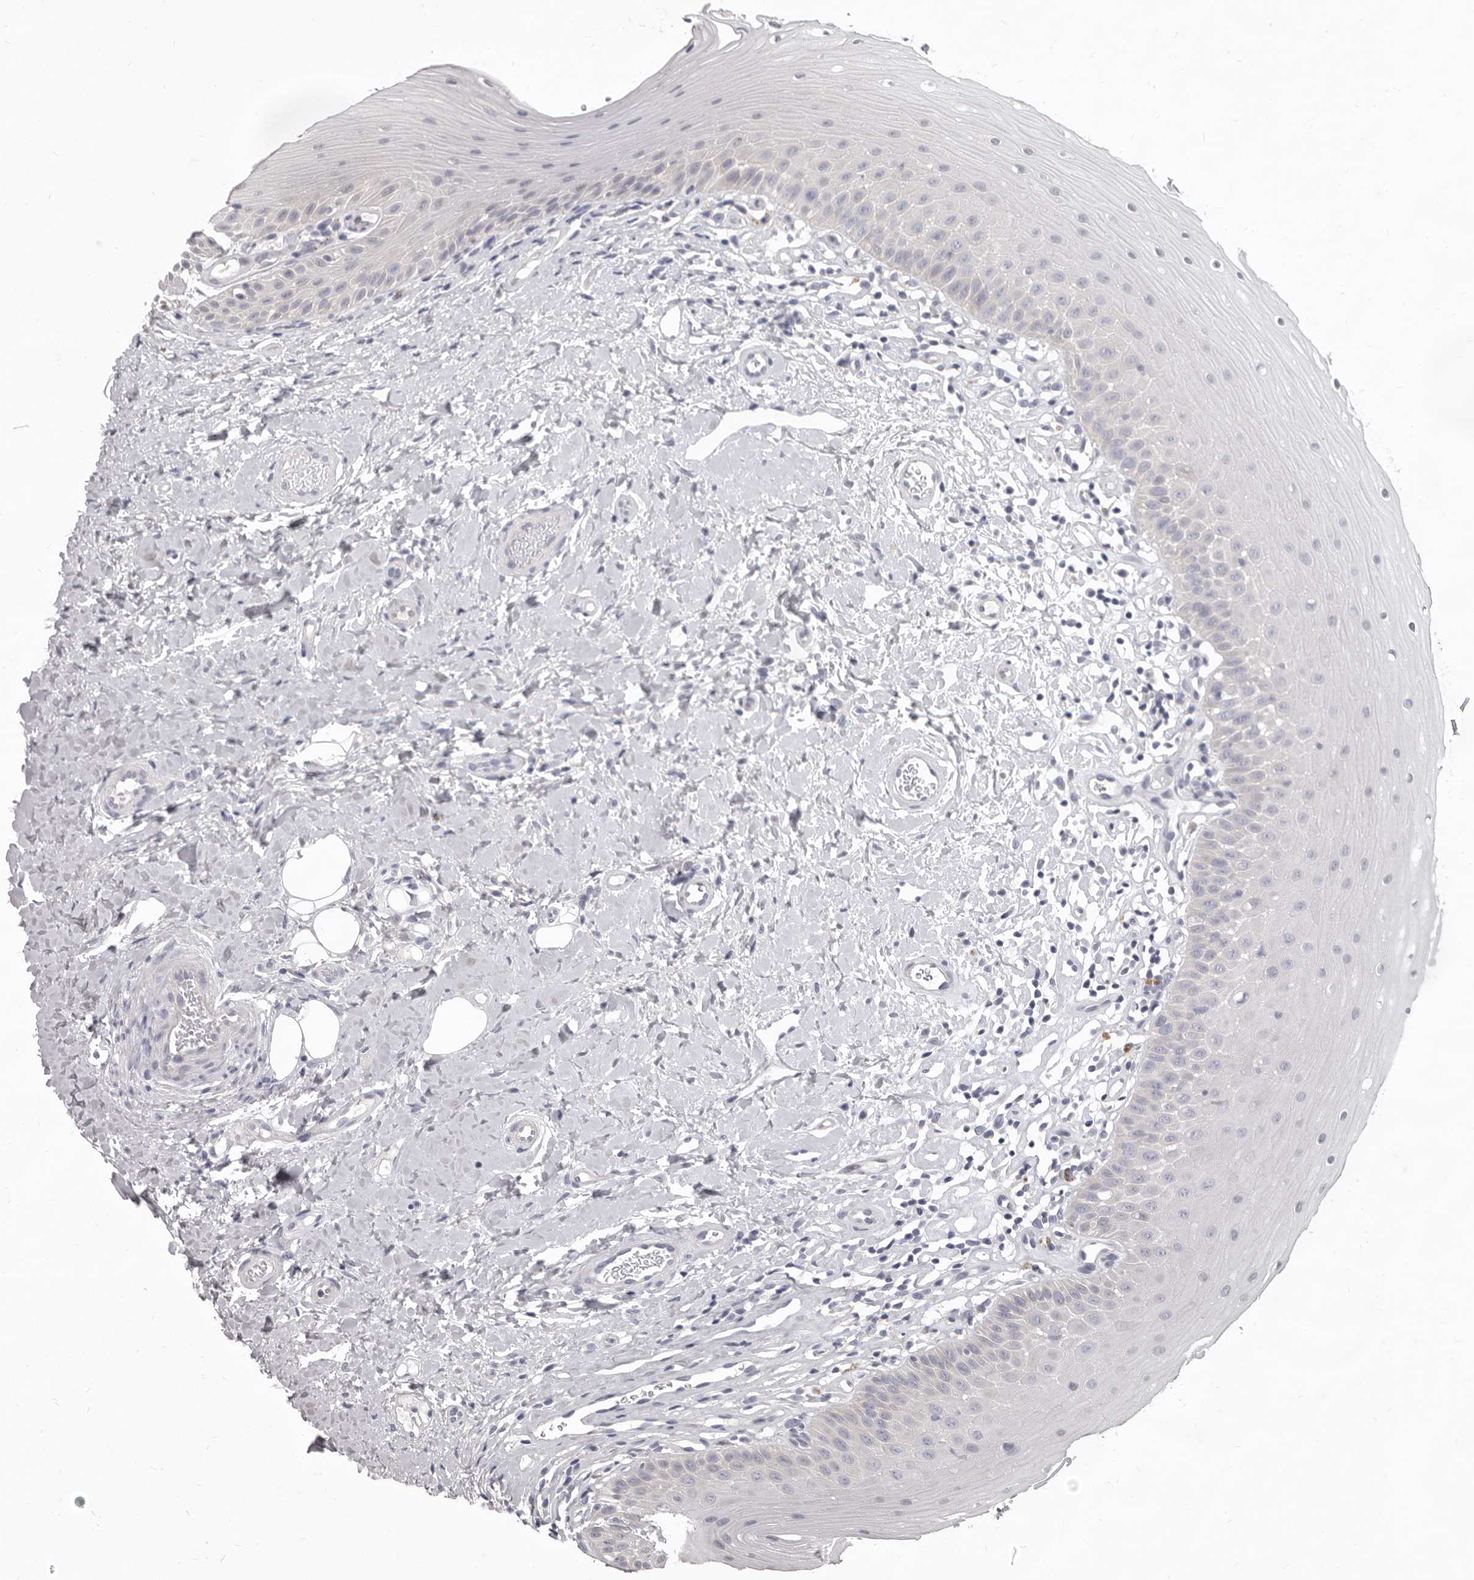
{"staining": {"intensity": "weak", "quantity": "<25%", "location": "cytoplasmic/membranous"}, "tissue": "oral mucosa", "cell_type": "Squamous epithelial cells", "image_type": "normal", "snomed": [{"axis": "morphology", "description": "Normal tissue, NOS"}, {"axis": "topography", "description": "Oral tissue"}], "caption": "This is an IHC photomicrograph of unremarkable oral mucosa. There is no expression in squamous epithelial cells.", "gene": "GSK3B", "patient": {"sex": "female", "age": 56}}